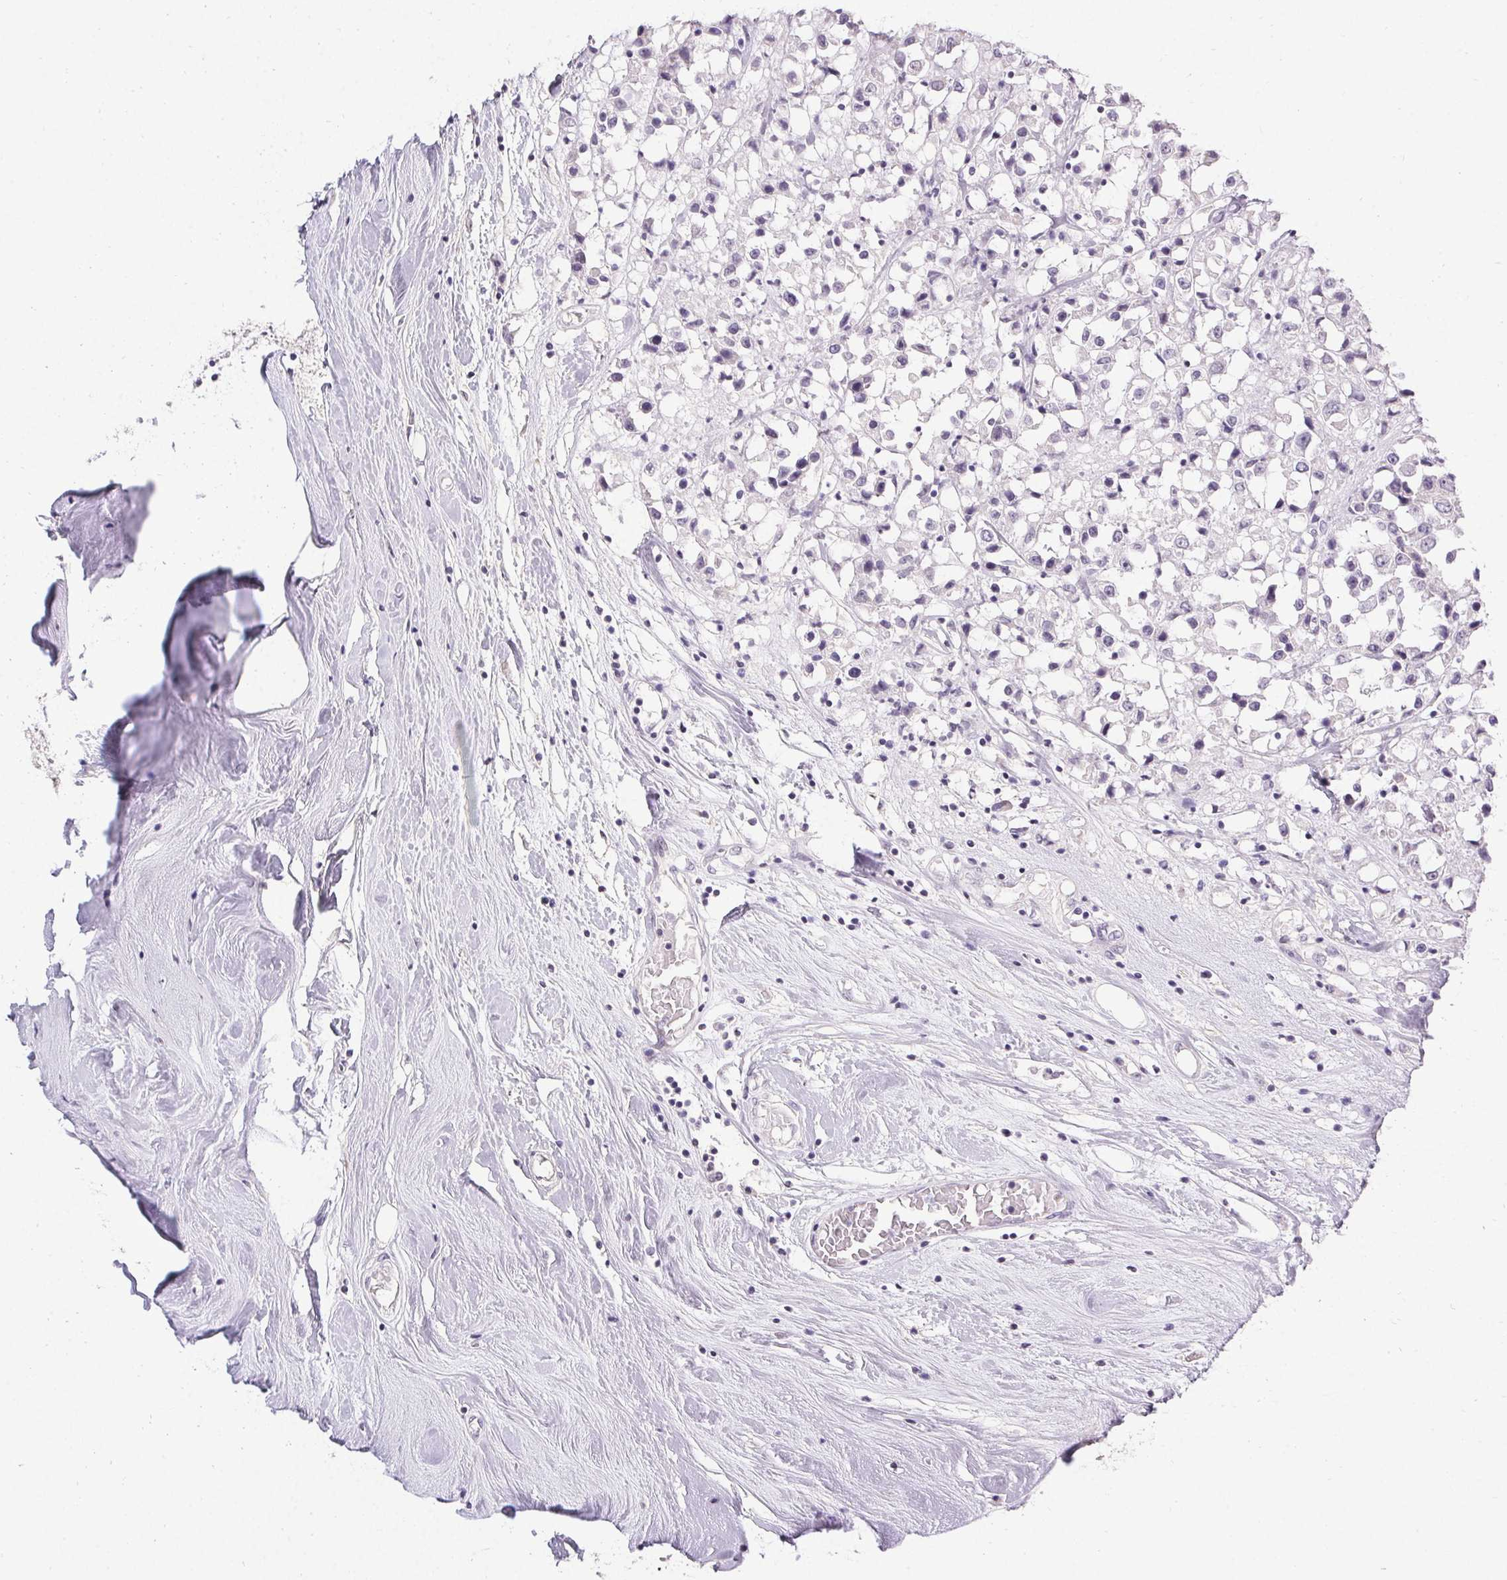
{"staining": {"intensity": "negative", "quantity": "none", "location": "none"}, "tissue": "breast cancer", "cell_type": "Tumor cells", "image_type": "cancer", "snomed": [{"axis": "morphology", "description": "Duct carcinoma"}, {"axis": "topography", "description": "Breast"}], "caption": "An IHC histopathology image of breast cancer (intraductal carcinoma) is shown. There is no staining in tumor cells of breast cancer (intraductal carcinoma).", "gene": "PMEL", "patient": {"sex": "female", "age": 61}}